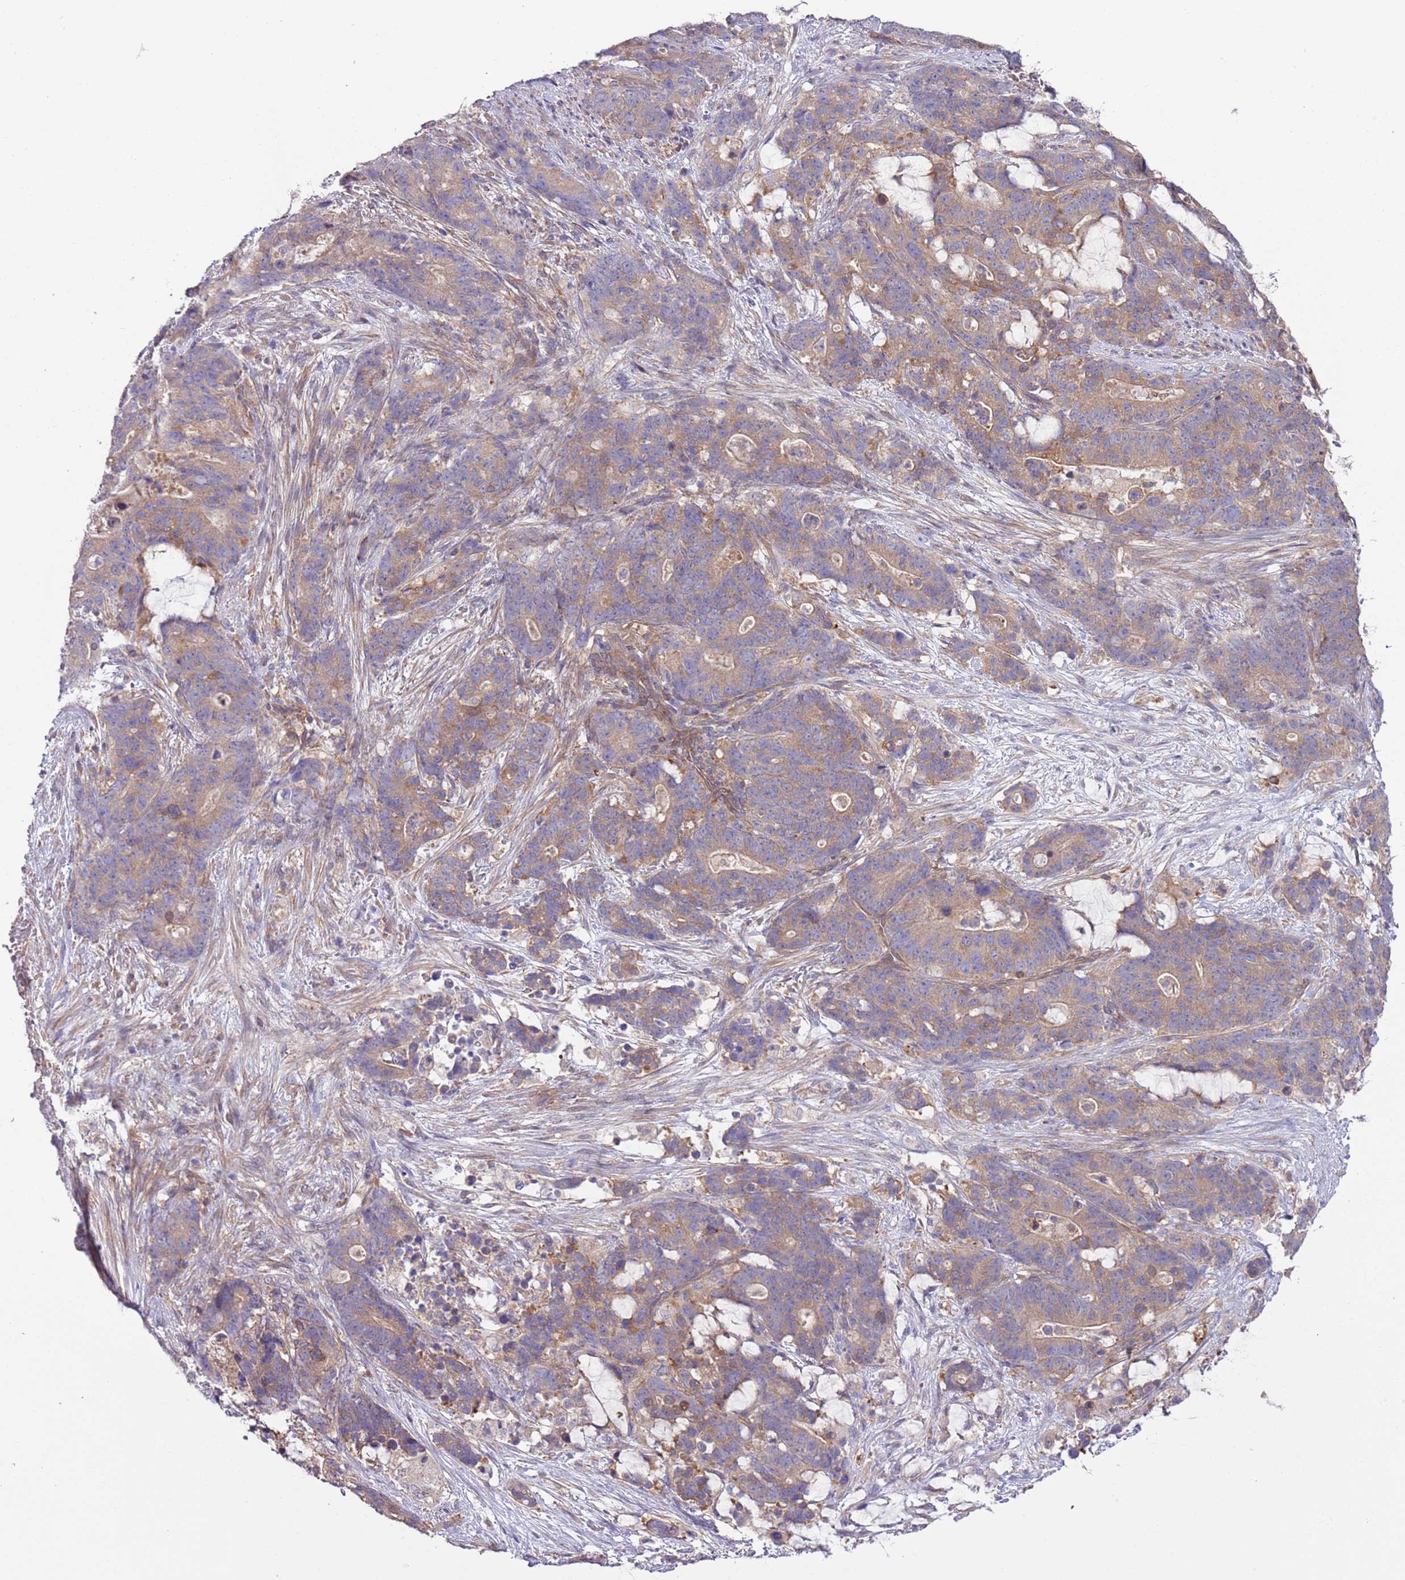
{"staining": {"intensity": "moderate", "quantity": "<25%", "location": "cytoplasmic/membranous"}, "tissue": "stomach cancer", "cell_type": "Tumor cells", "image_type": "cancer", "snomed": [{"axis": "morphology", "description": "Adenocarcinoma, NOS"}, {"axis": "topography", "description": "Stomach"}], "caption": "Human adenocarcinoma (stomach) stained with a protein marker demonstrates moderate staining in tumor cells.", "gene": "LPIN2", "patient": {"sex": "female", "age": 76}}